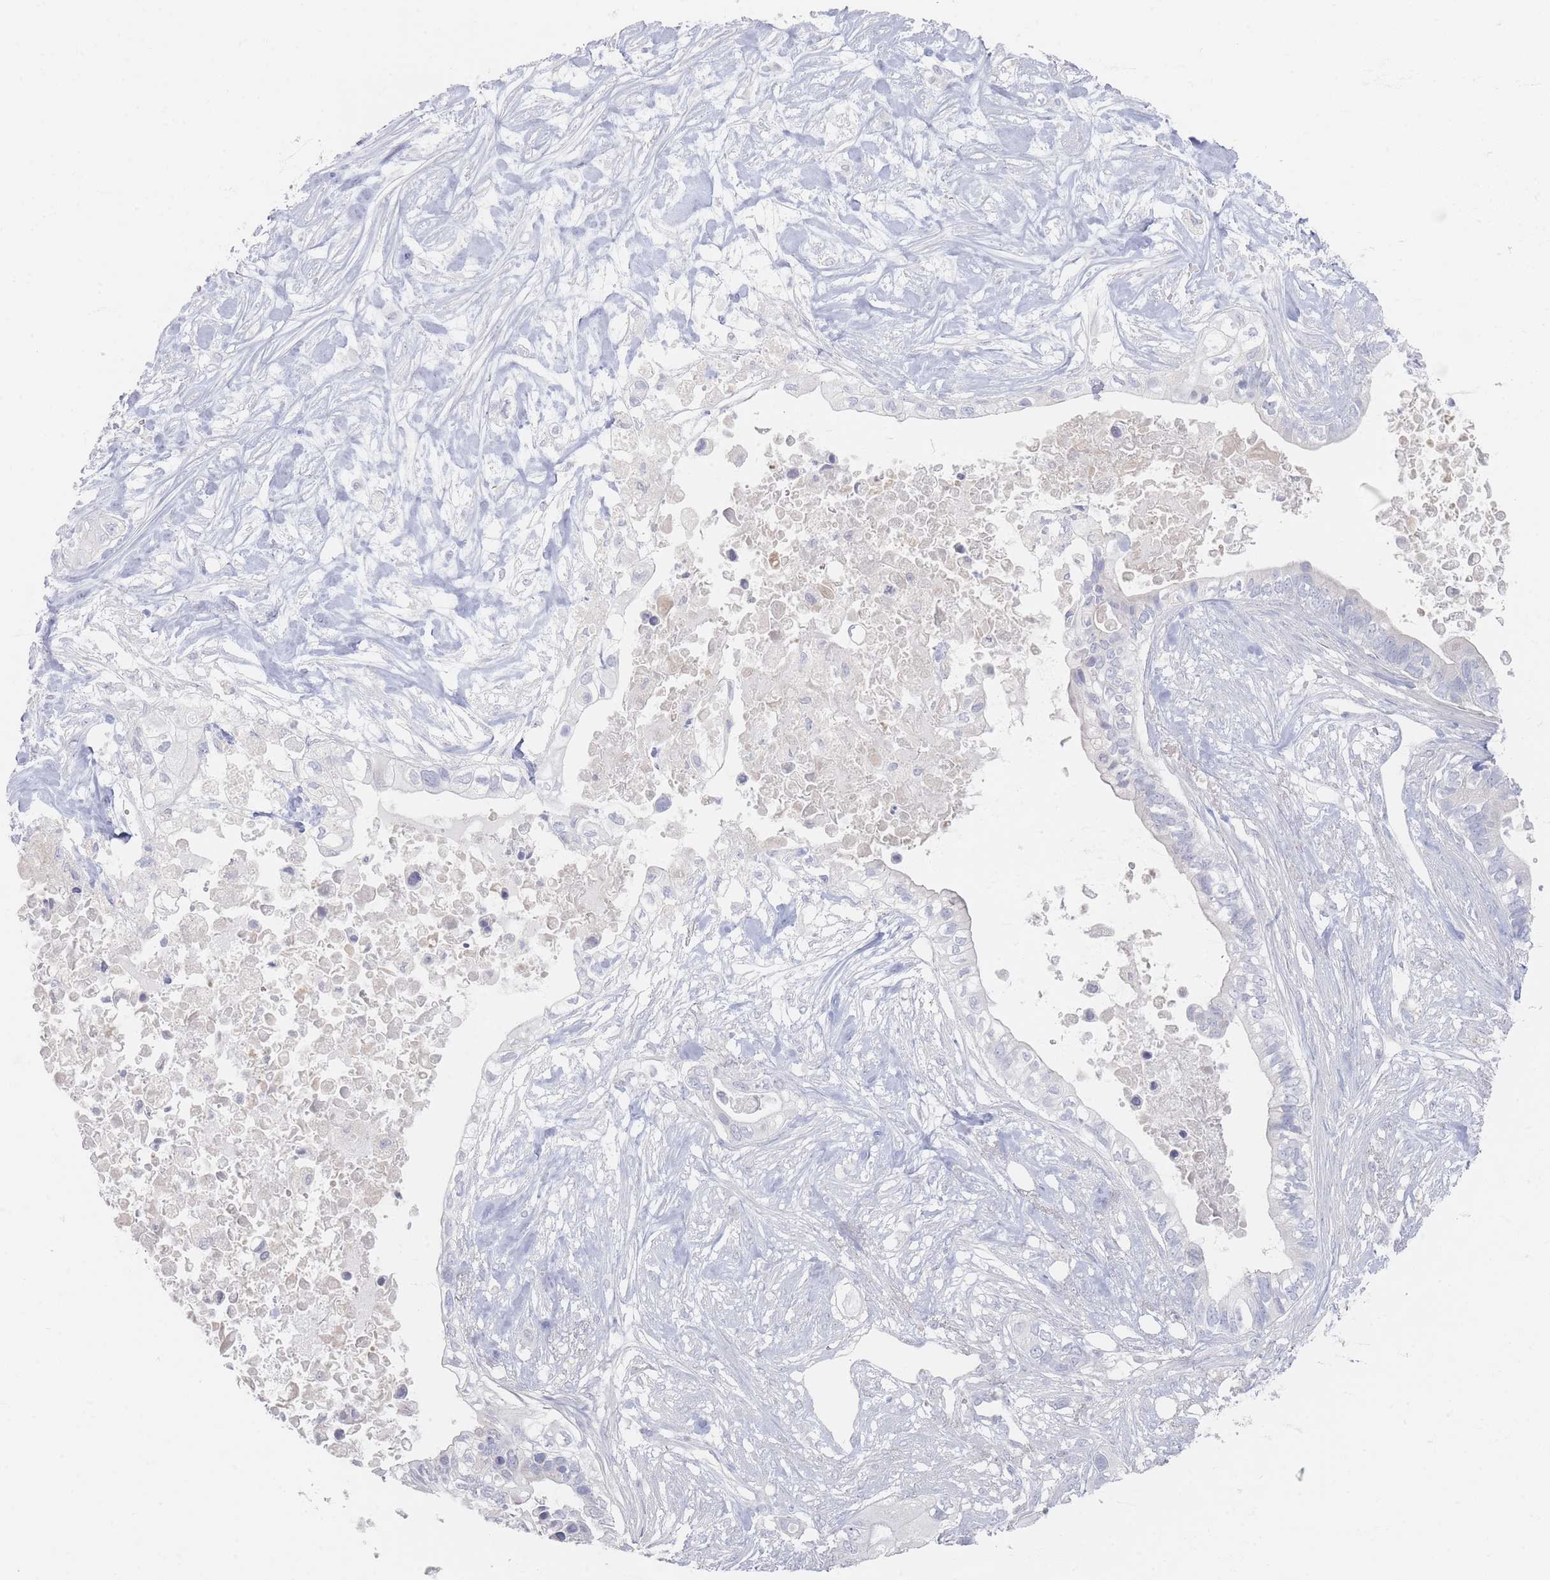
{"staining": {"intensity": "negative", "quantity": "none", "location": "none"}, "tissue": "pancreatic cancer", "cell_type": "Tumor cells", "image_type": "cancer", "snomed": [{"axis": "morphology", "description": "Adenocarcinoma, NOS"}, {"axis": "topography", "description": "Pancreas"}], "caption": "Human pancreatic adenocarcinoma stained for a protein using IHC exhibits no expression in tumor cells.", "gene": "CD37", "patient": {"sex": "female", "age": 63}}